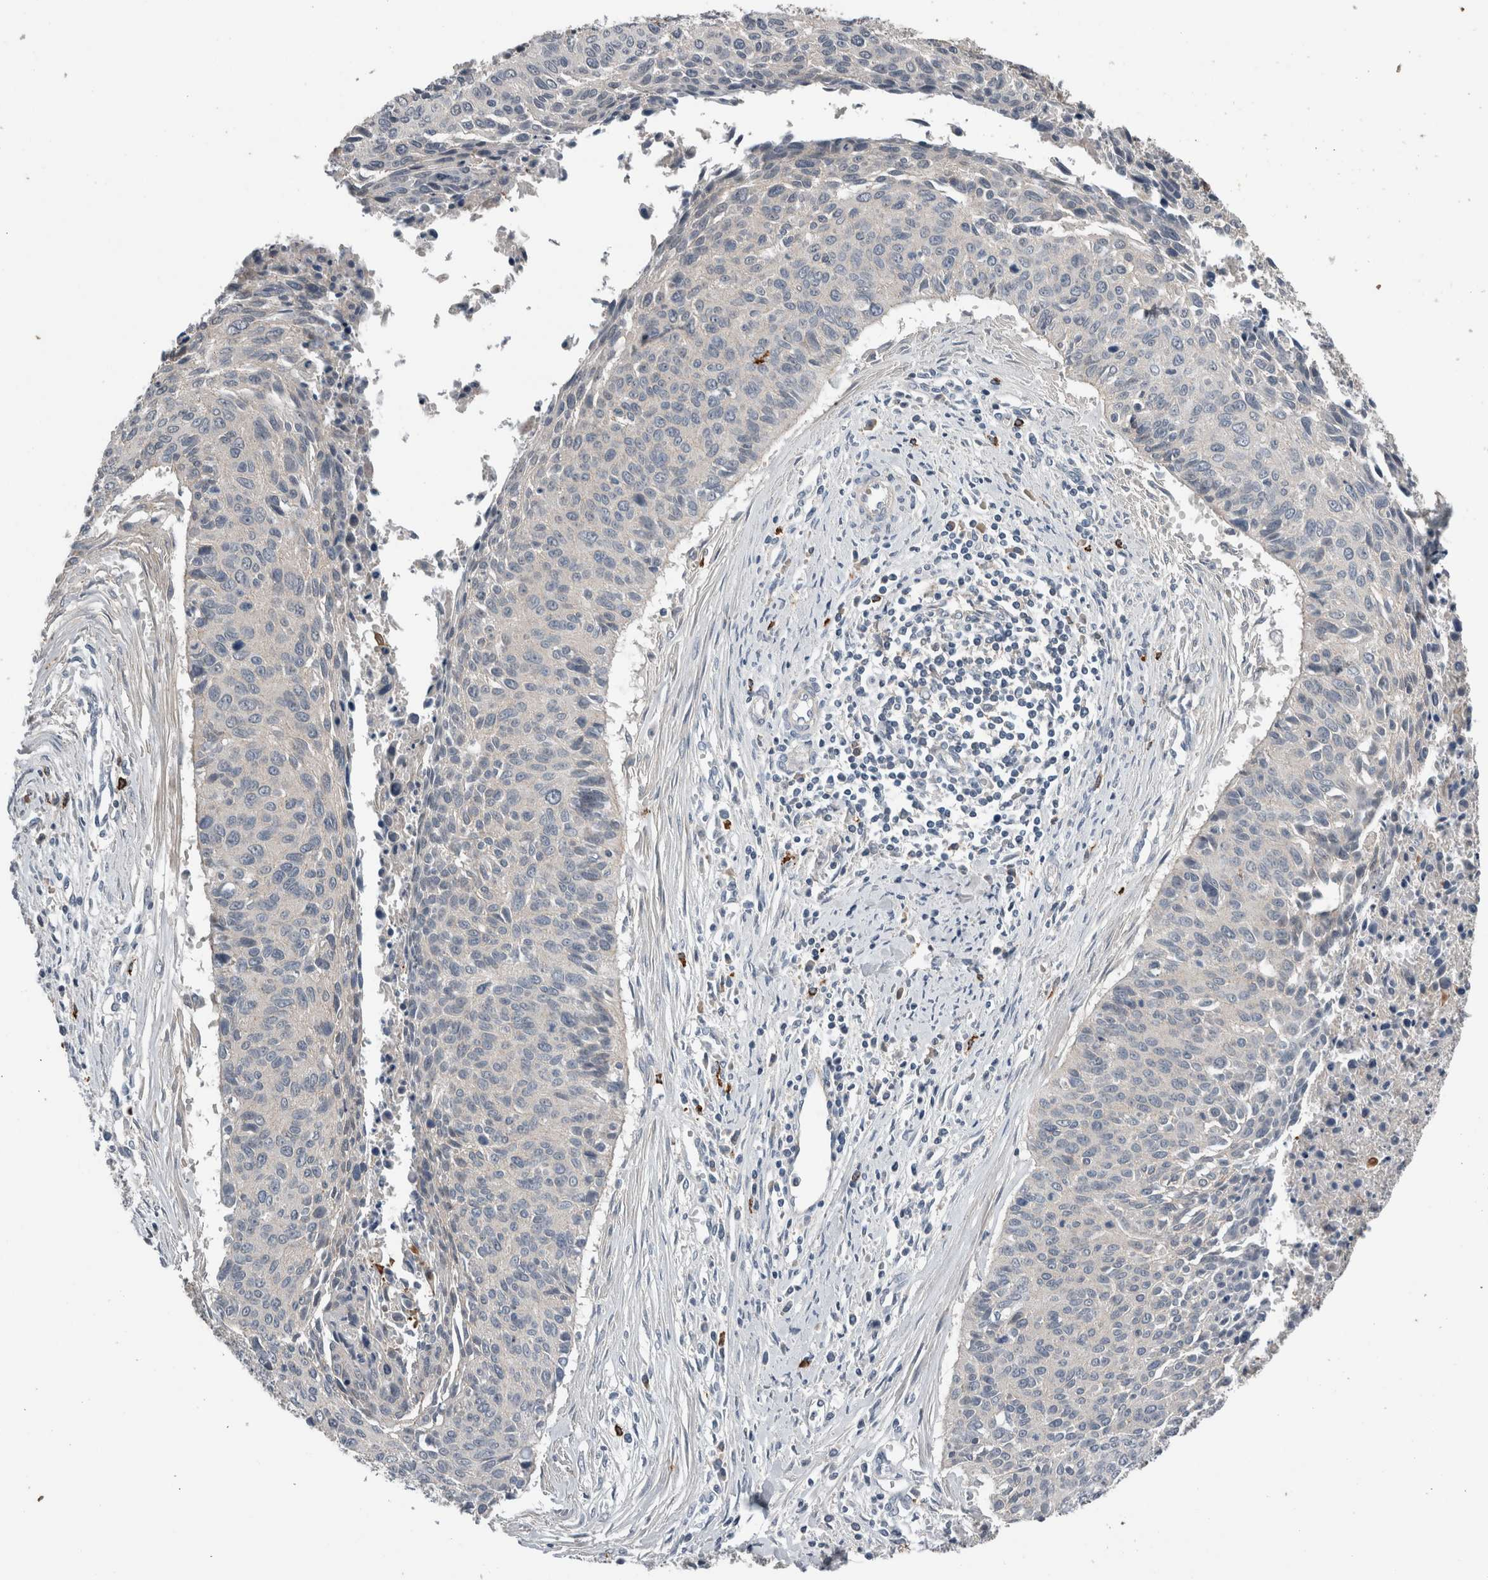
{"staining": {"intensity": "negative", "quantity": "none", "location": "none"}, "tissue": "cervical cancer", "cell_type": "Tumor cells", "image_type": "cancer", "snomed": [{"axis": "morphology", "description": "Squamous cell carcinoma, NOS"}, {"axis": "topography", "description": "Cervix"}], "caption": "This is a photomicrograph of immunohistochemistry staining of cervical squamous cell carcinoma, which shows no positivity in tumor cells.", "gene": "CRNN", "patient": {"sex": "female", "age": 55}}